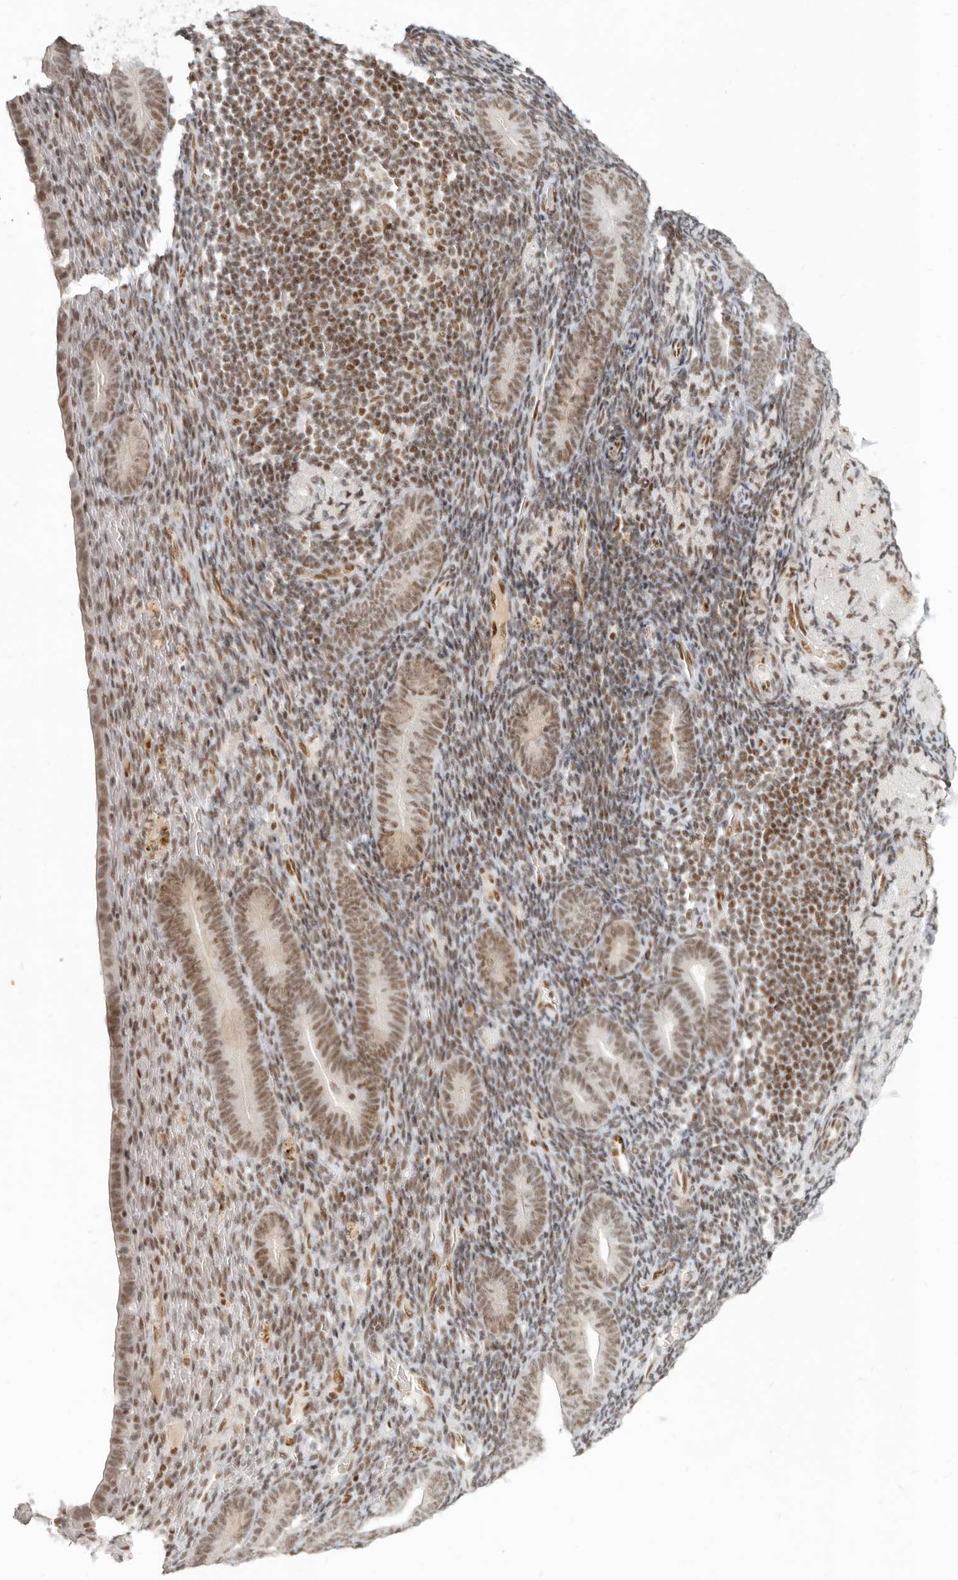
{"staining": {"intensity": "moderate", "quantity": "25%-75%", "location": "nuclear"}, "tissue": "endometrium", "cell_type": "Cells in endometrial stroma", "image_type": "normal", "snomed": [{"axis": "morphology", "description": "Normal tissue, NOS"}, {"axis": "topography", "description": "Endometrium"}], "caption": "About 25%-75% of cells in endometrial stroma in unremarkable endometrium display moderate nuclear protein positivity as visualized by brown immunohistochemical staining.", "gene": "GABPA", "patient": {"sex": "female", "age": 51}}